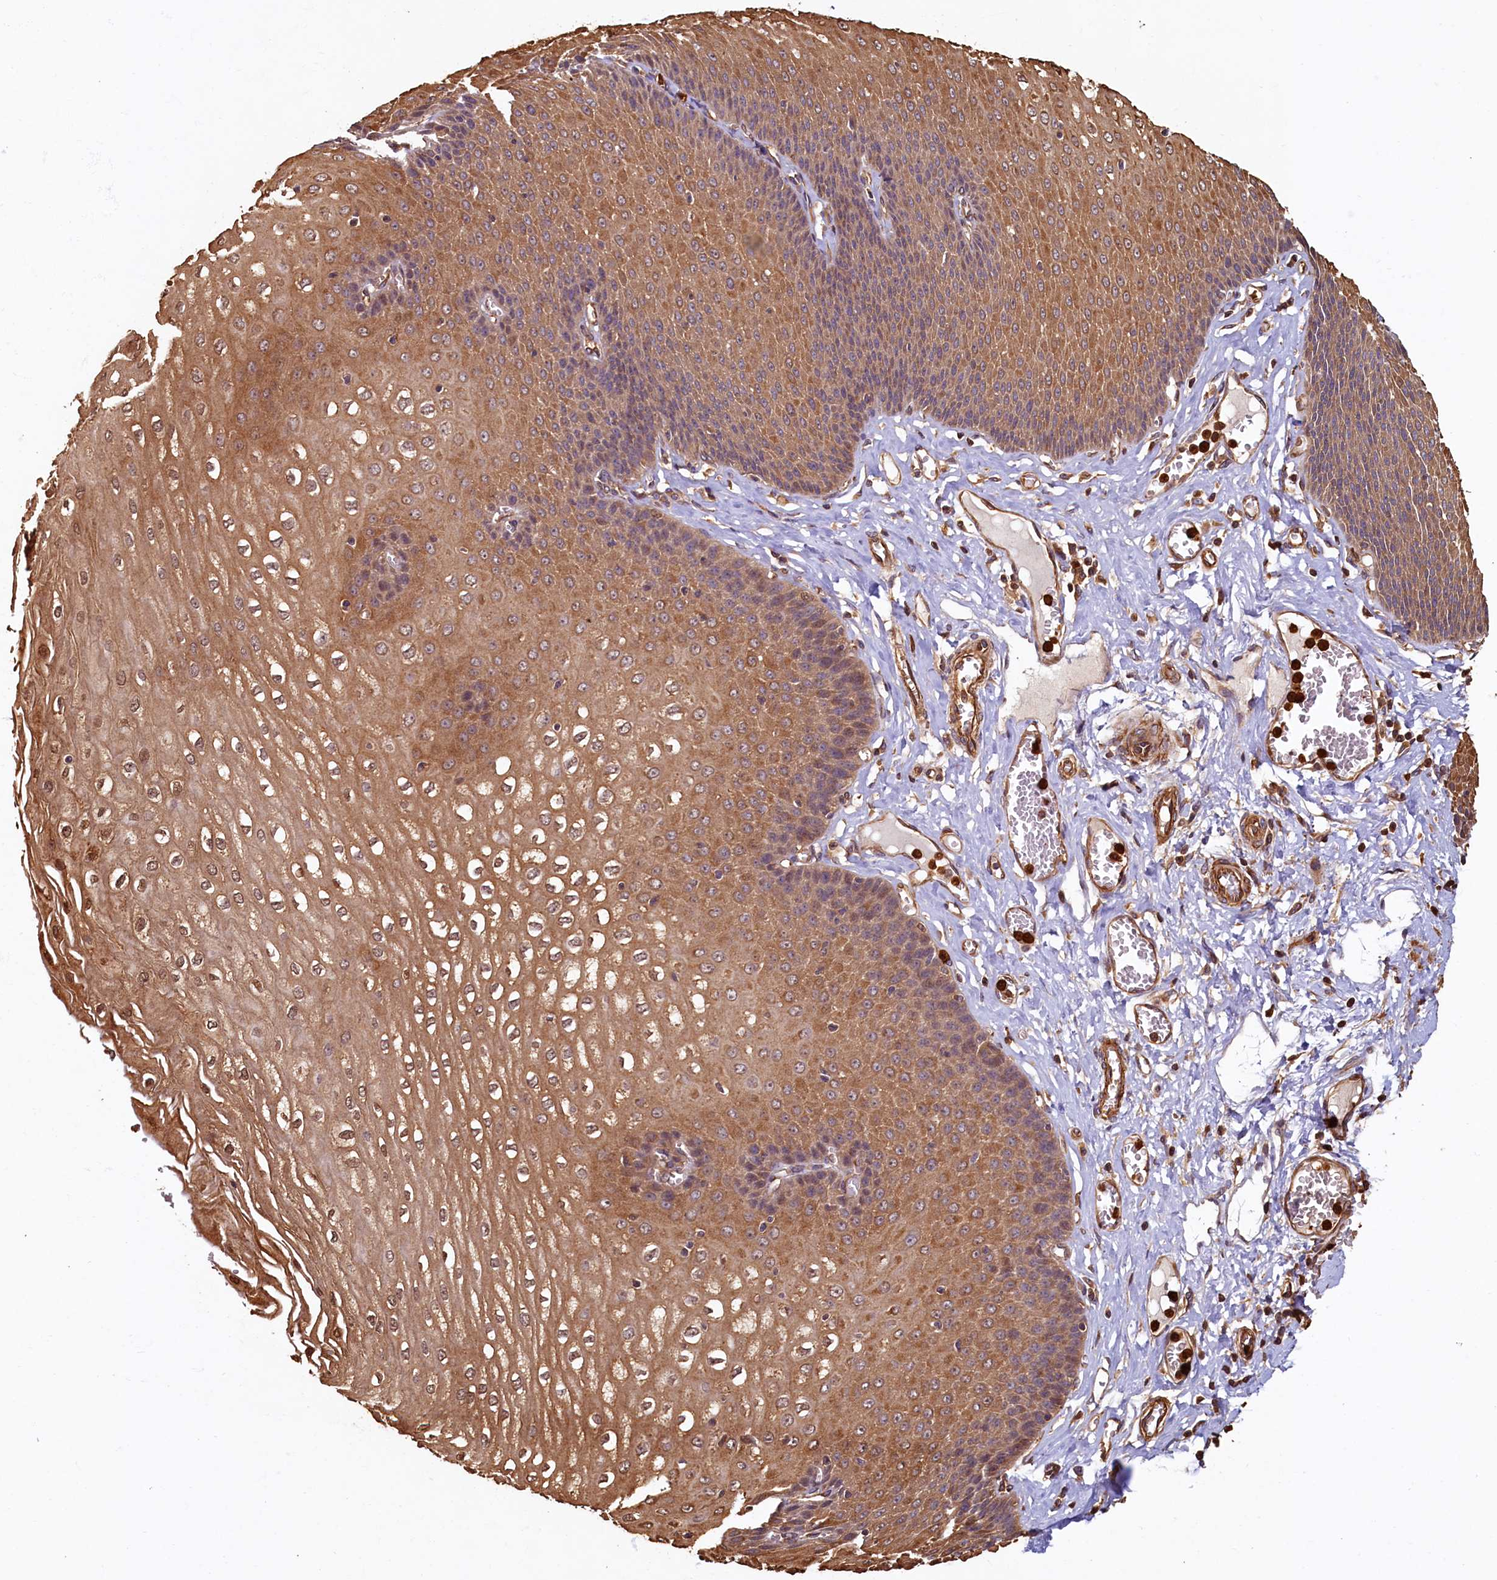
{"staining": {"intensity": "moderate", "quantity": ">75%", "location": "cytoplasmic/membranous,nuclear"}, "tissue": "esophagus", "cell_type": "Squamous epithelial cells", "image_type": "normal", "snomed": [{"axis": "morphology", "description": "Normal tissue, NOS"}, {"axis": "topography", "description": "Esophagus"}], "caption": "Immunohistochemistry (IHC) staining of benign esophagus, which displays medium levels of moderate cytoplasmic/membranous,nuclear staining in about >75% of squamous epithelial cells indicating moderate cytoplasmic/membranous,nuclear protein staining. The staining was performed using DAB (brown) for protein detection and nuclei were counterstained in hematoxylin (blue).", "gene": "CCDC102B", "patient": {"sex": "male", "age": 60}}